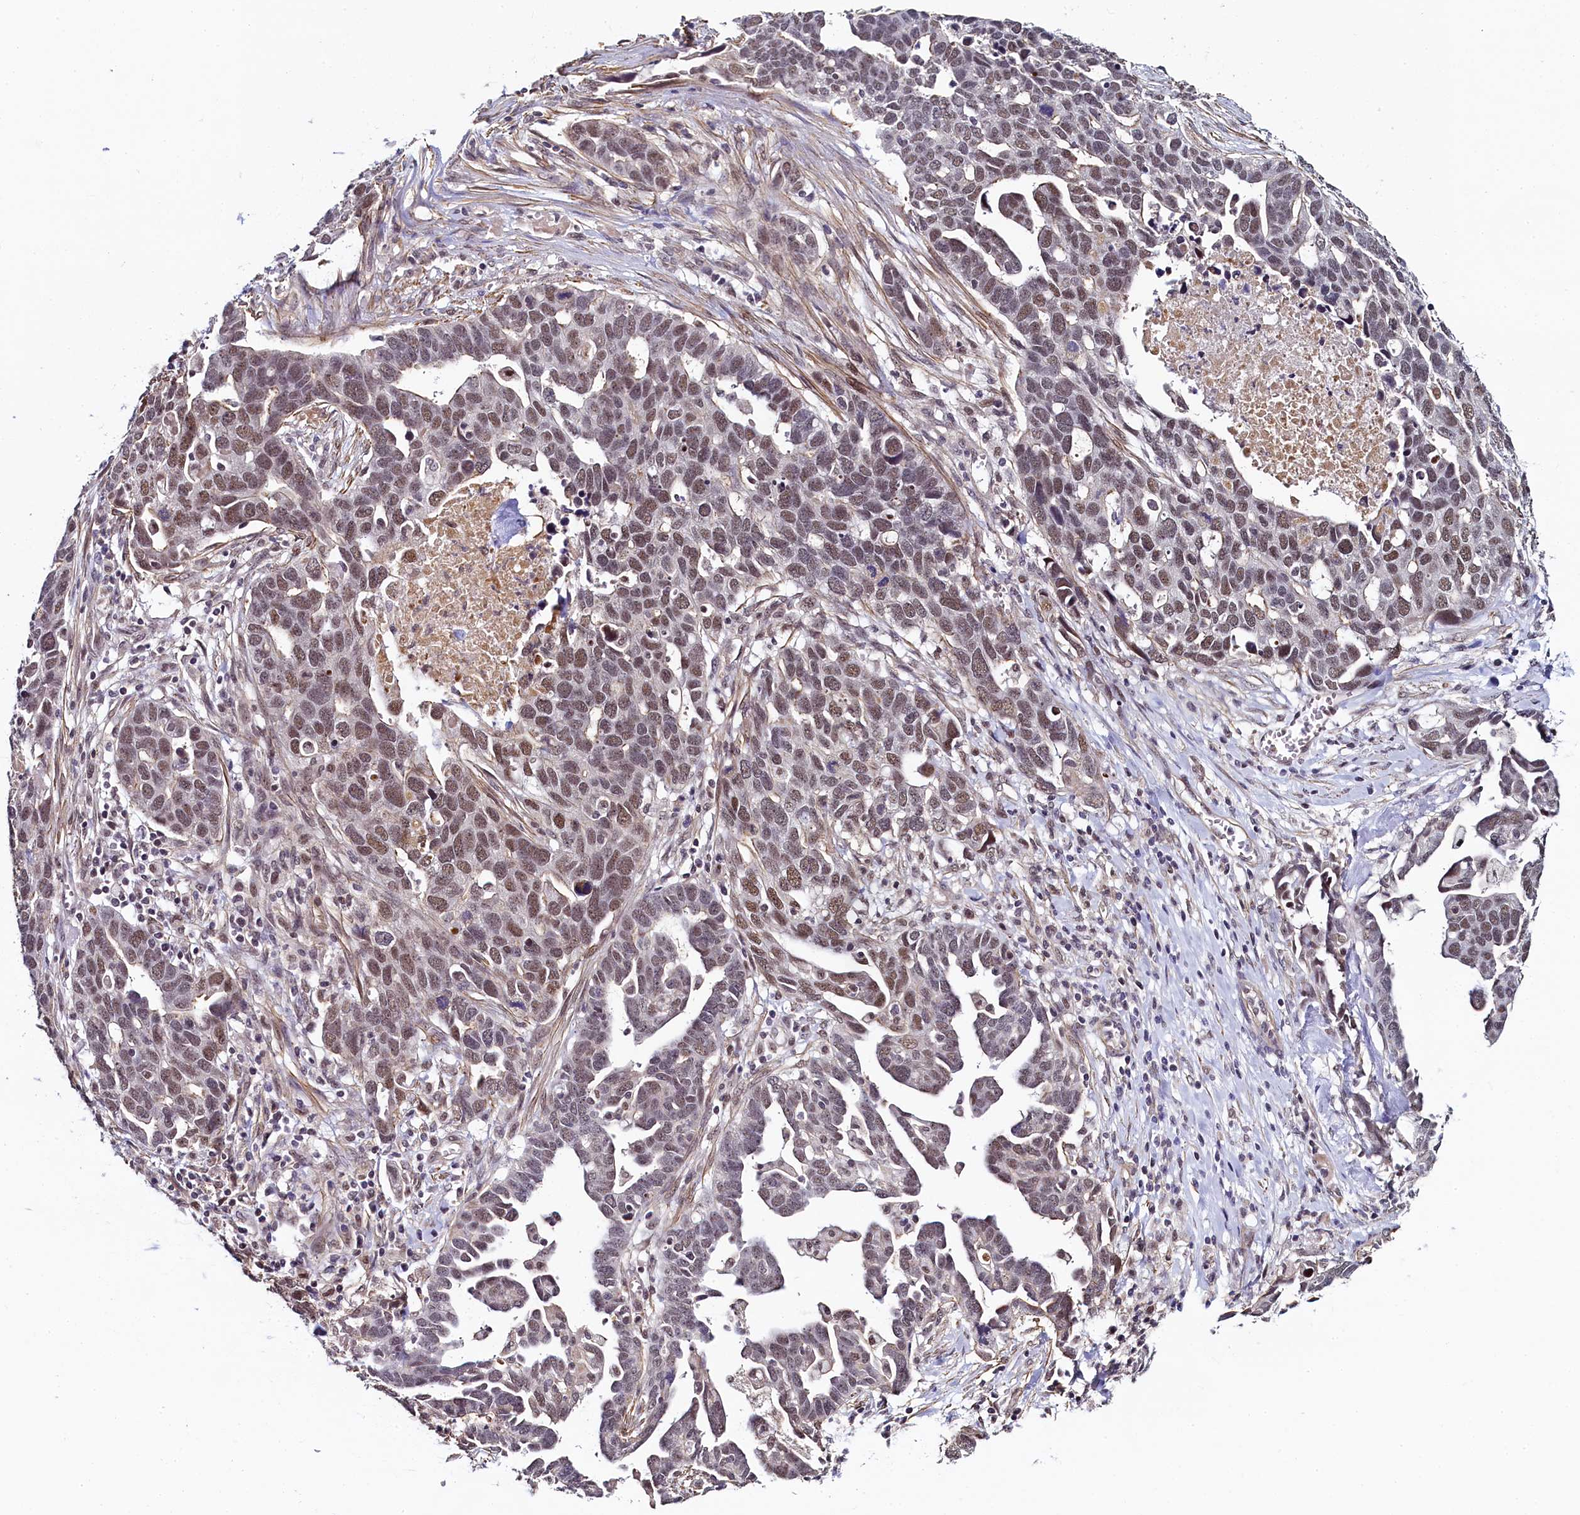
{"staining": {"intensity": "moderate", "quantity": "25%-75%", "location": "nuclear"}, "tissue": "ovarian cancer", "cell_type": "Tumor cells", "image_type": "cancer", "snomed": [{"axis": "morphology", "description": "Cystadenocarcinoma, serous, NOS"}, {"axis": "topography", "description": "Ovary"}], "caption": "This histopathology image exhibits IHC staining of ovarian cancer, with medium moderate nuclear expression in about 25%-75% of tumor cells.", "gene": "INTS14", "patient": {"sex": "female", "age": 54}}